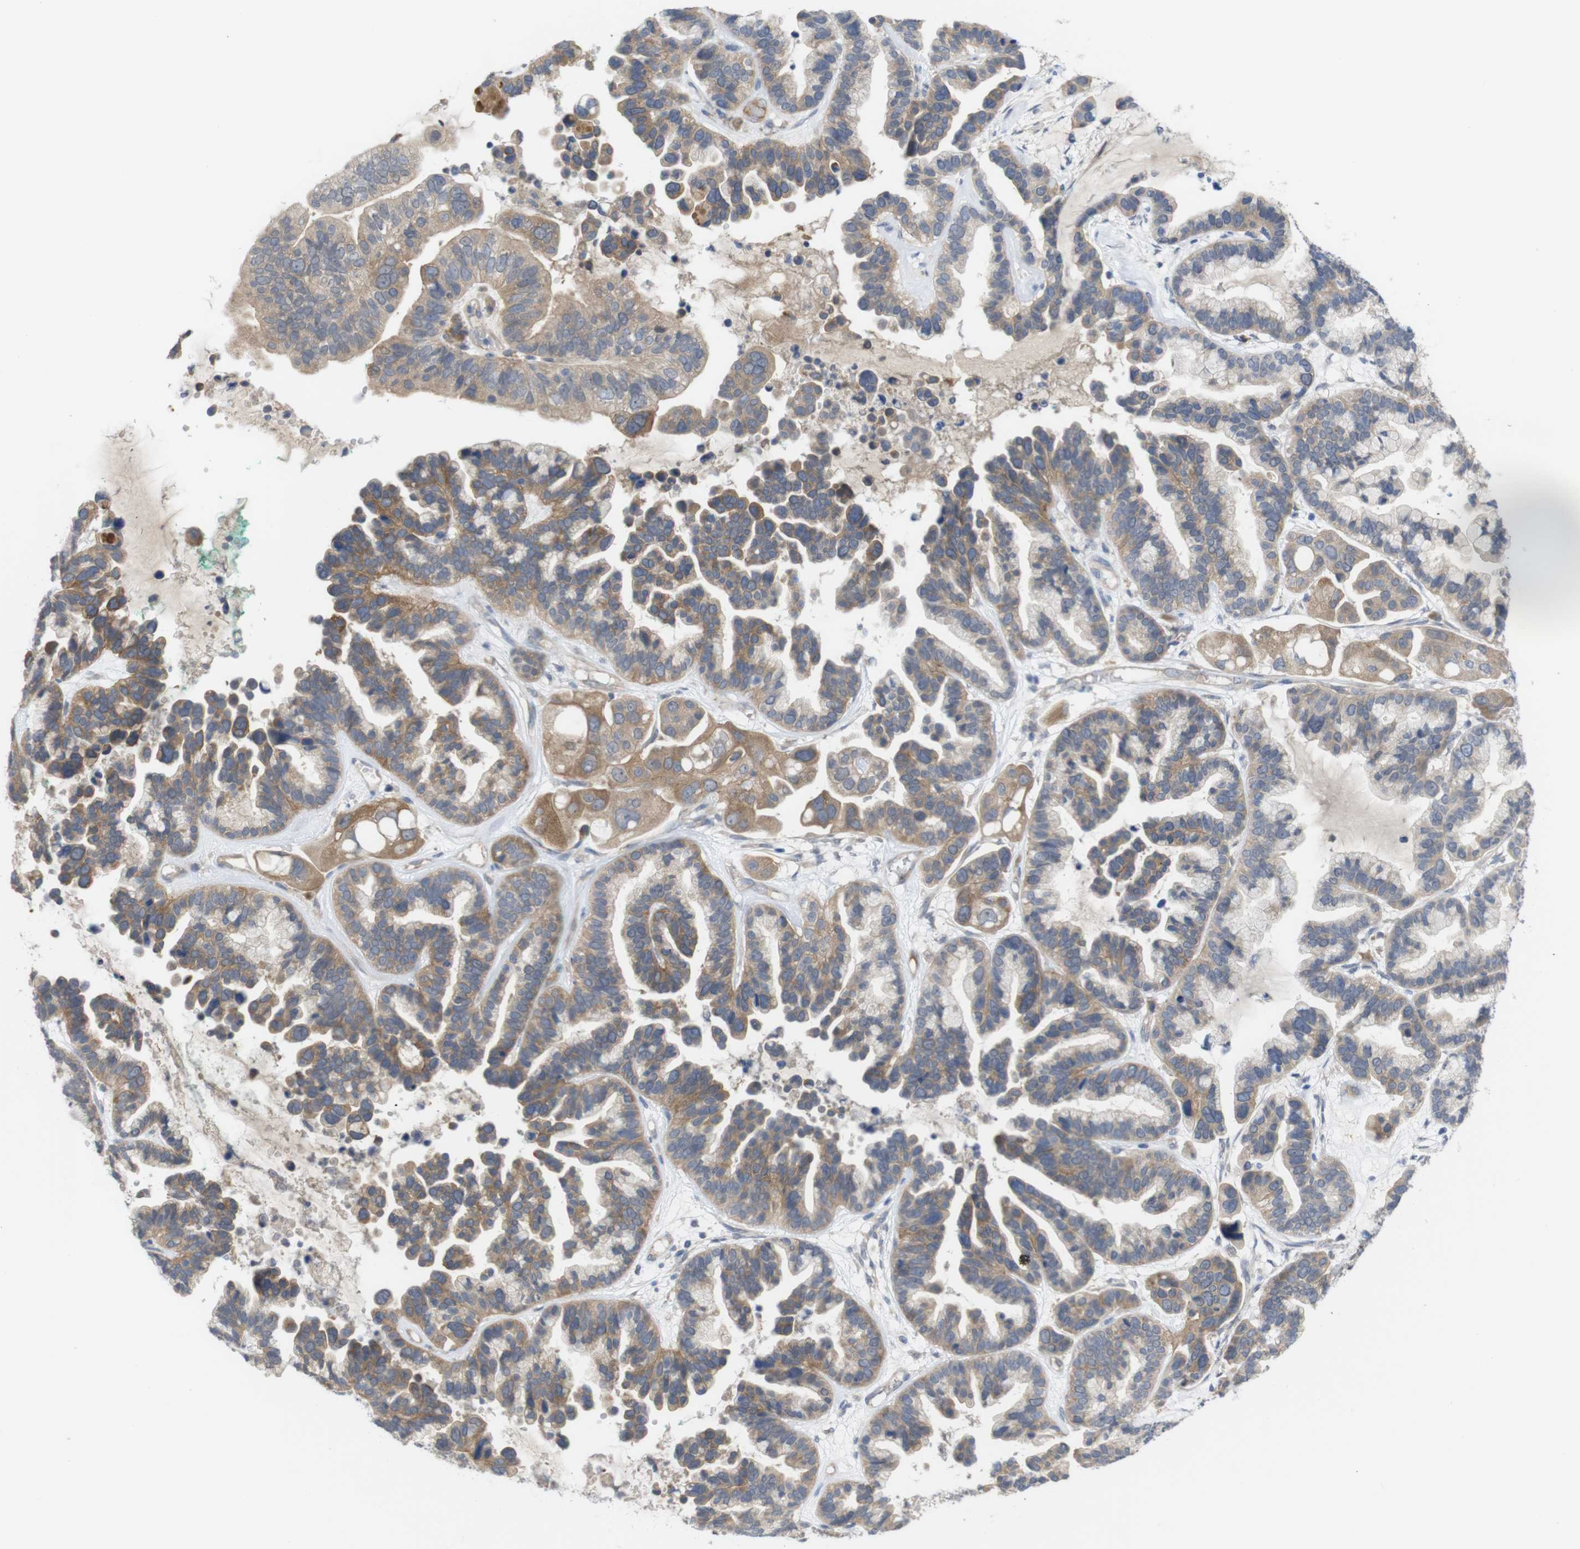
{"staining": {"intensity": "moderate", "quantity": ">75%", "location": "cytoplasmic/membranous"}, "tissue": "ovarian cancer", "cell_type": "Tumor cells", "image_type": "cancer", "snomed": [{"axis": "morphology", "description": "Cystadenocarcinoma, serous, NOS"}, {"axis": "topography", "description": "Ovary"}], "caption": "An immunohistochemistry histopathology image of tumor tissue is shown. Protein staining in brown labels moderate cytoplasmic/membranous positivity in ovarian cancer (serous cystadenocarcinoma) within tumor cells.", "gene": "BCAR3", "patient": {"sex": "female", "age": 56}}